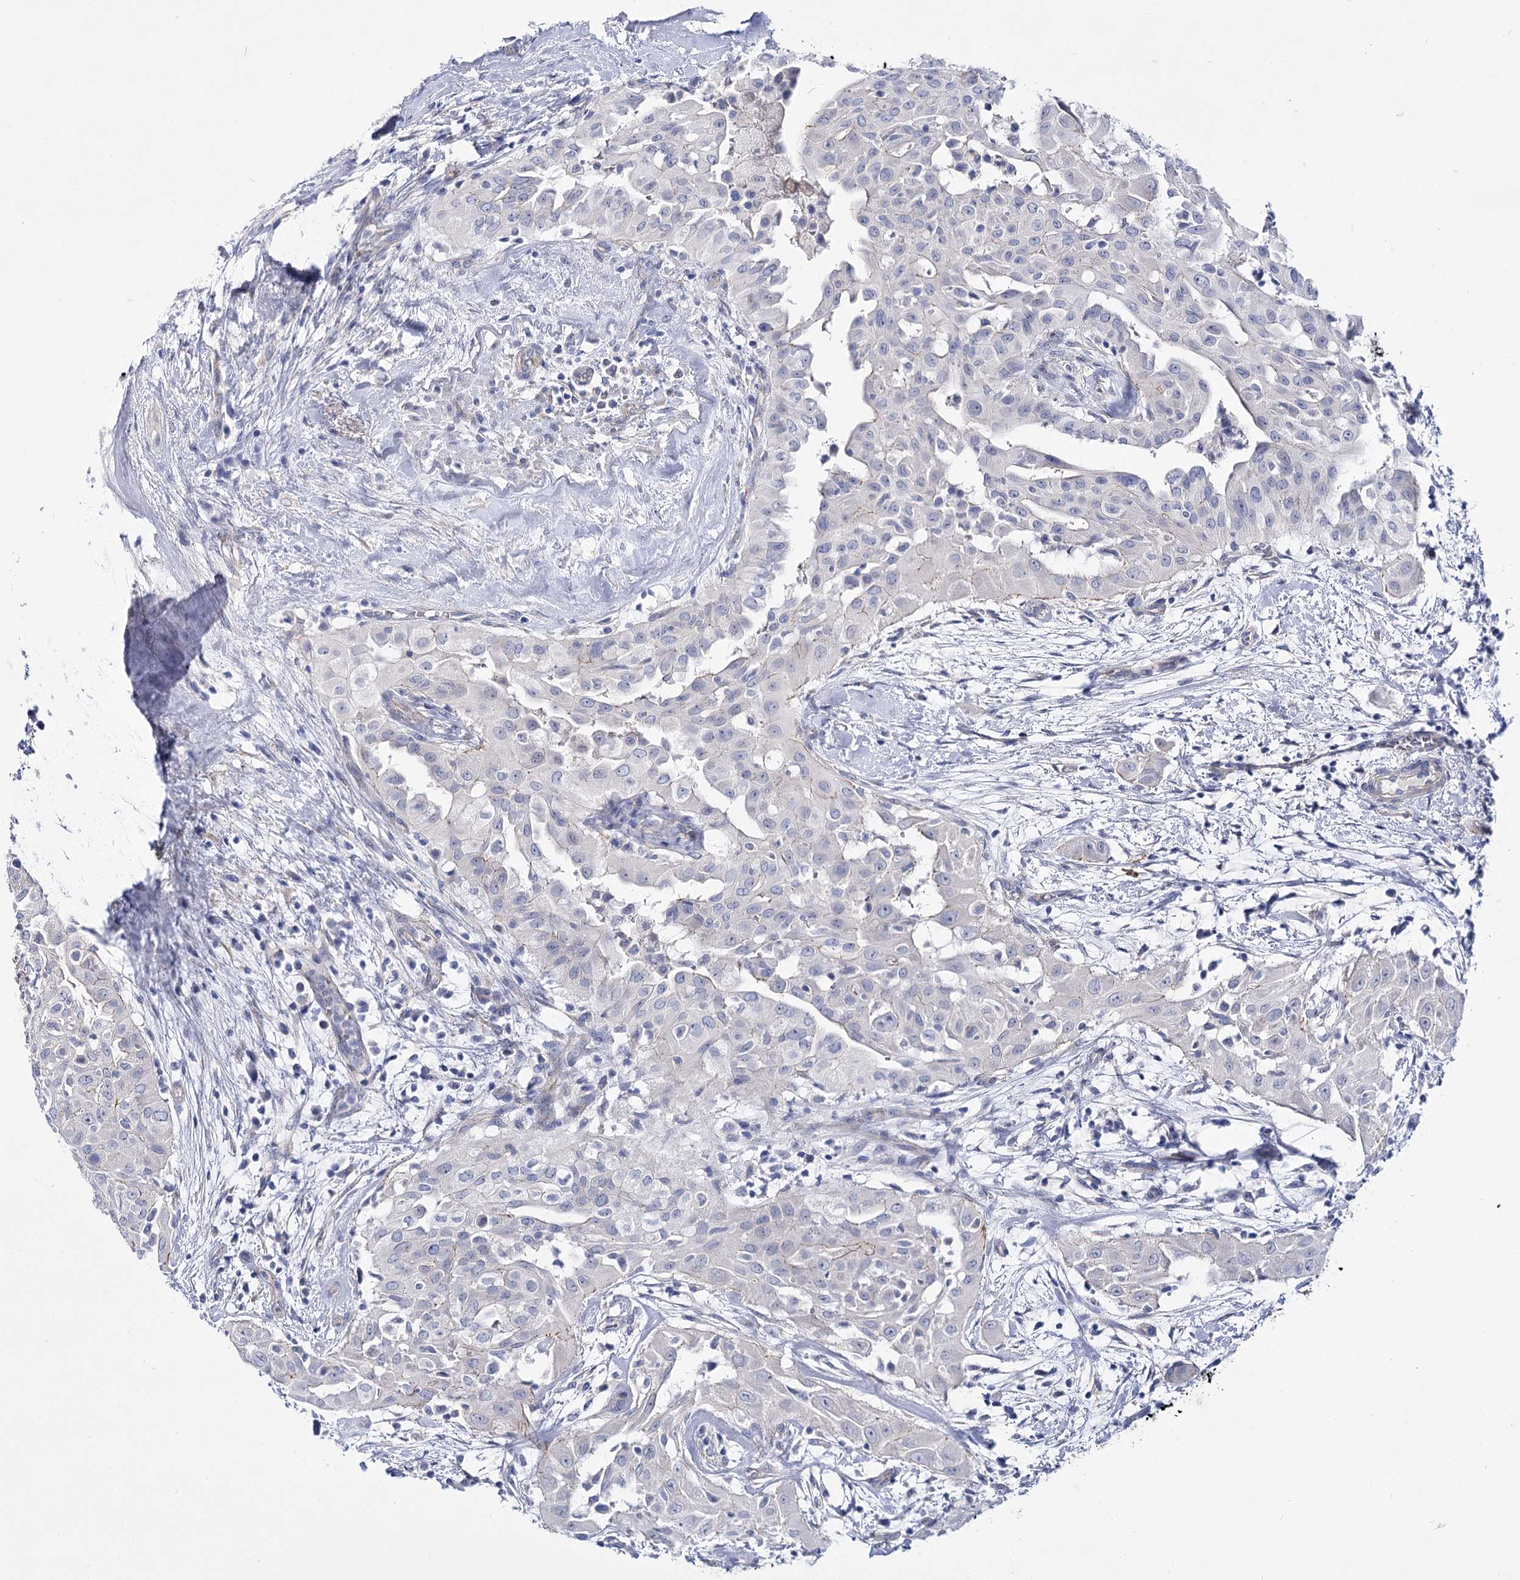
{"staining": {"intensity": "negative", "quantity": "none", "location": "none"}, "tissue": "thyroid cancer", "cell_type": "Tumor cells", "image_type": "cancer", "snomed": [{"axis": "morphology", "description": "Papillary adenocarcinoma, NOS"}, {"axis": "topography", "description": "Thyroid gland"}], "caption": "Immunohistochemistry (IHC) micrograph of neoplastic tissue: human thyroid cancer stained with DAB (3,3'-diaminobenzidine) displays no significant protein positivity in tumor cells.", "gene": "NRAP", "patient": {"sex": "female", "age": 59}}